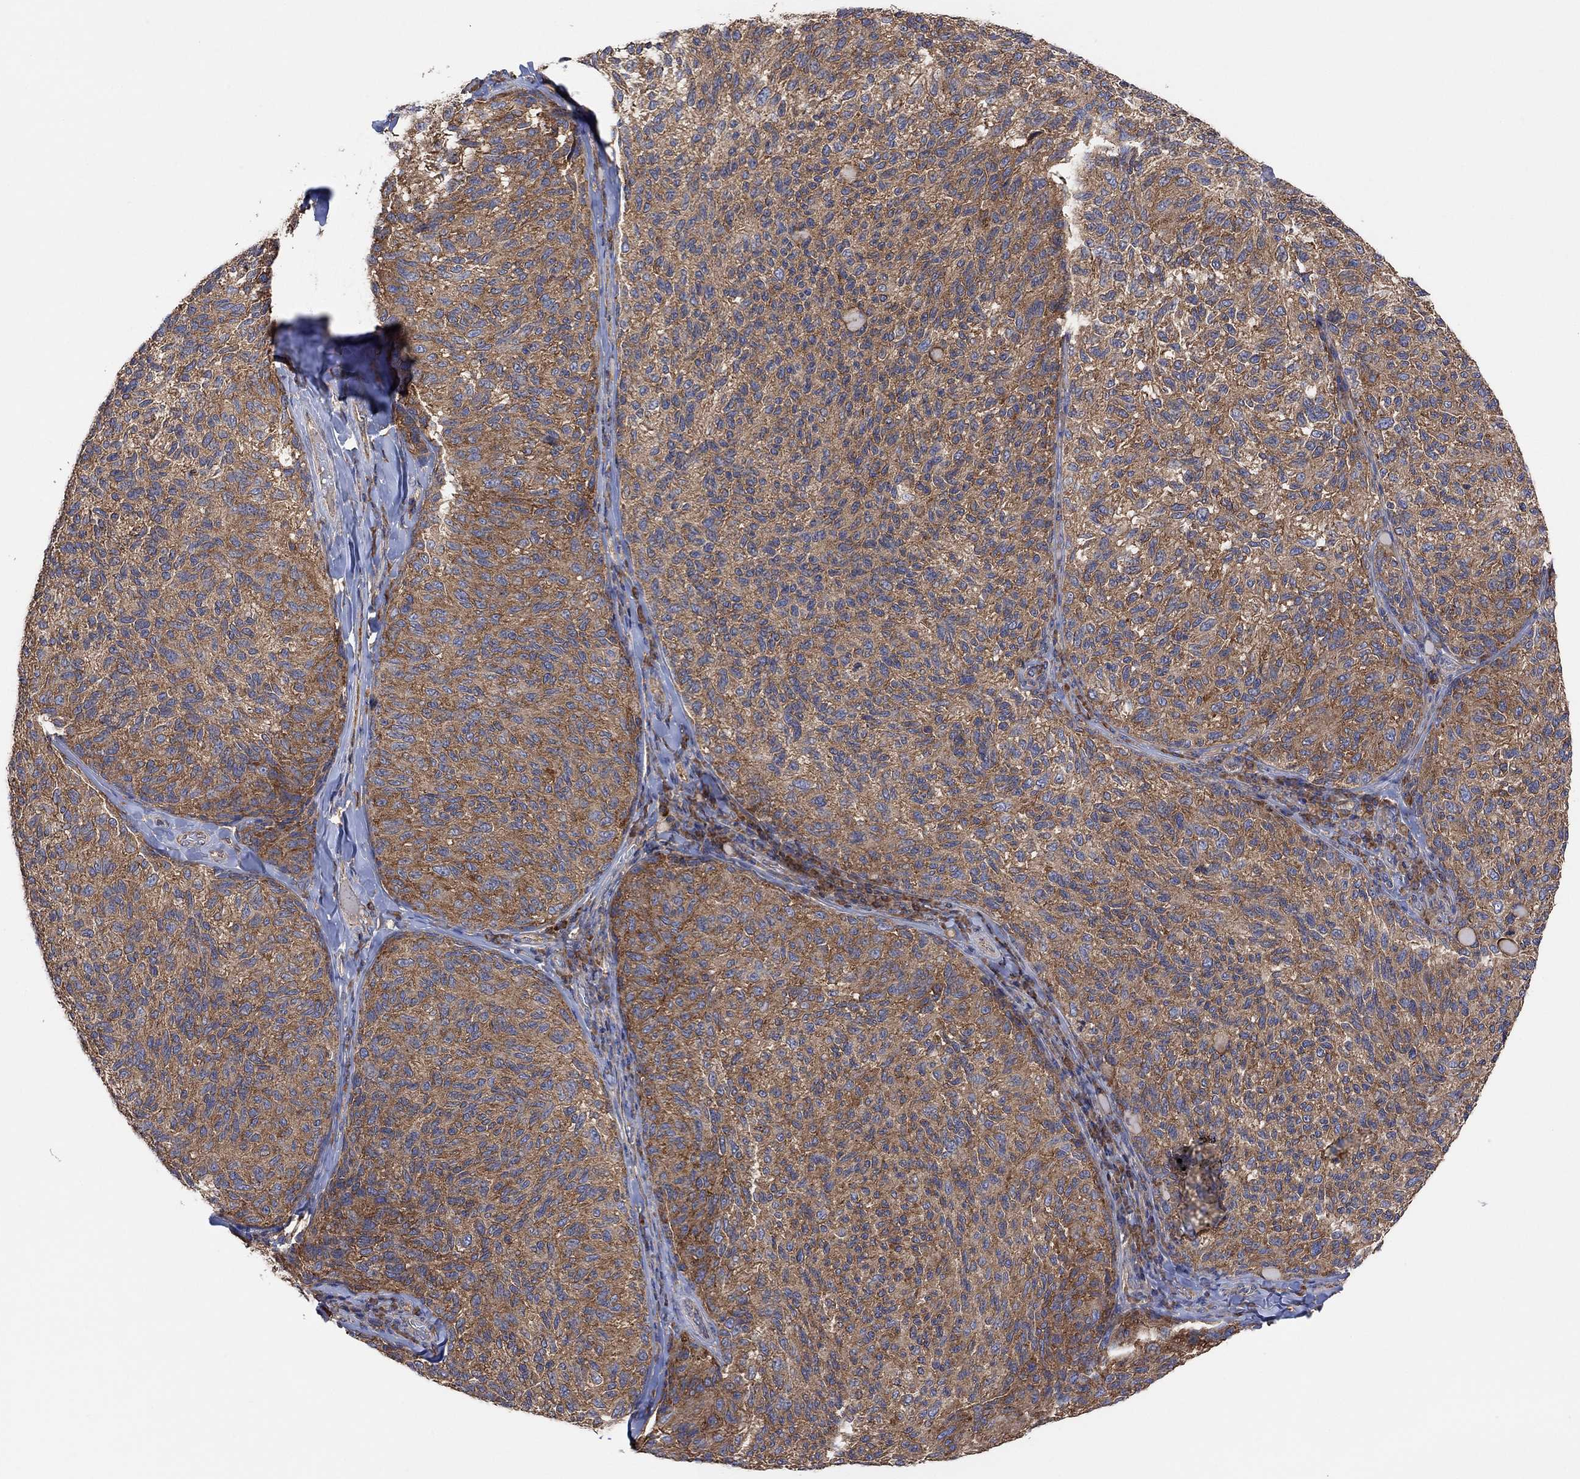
{"staining": {"intensity": "moderate", "quantity": ">75%", "location": "cytoplasmic/membranous"}, "tissue": "melanoma", "cell_type": "Tumor cells", "image_type": "cancer", "snomed": [{"axis": "morphology", "description": "Malignant melanoma, NOS"}, {"axis": "topography", "description": "Skin"}], "caption": "About >75% of tumor cells in human melanoma reveal moderate cytoplasmic/membranous protein staining as visualized by brown immunohistochemical staining.", "gene": "BLOC1S3", "patient": {"sex": "female", "age": 73}}